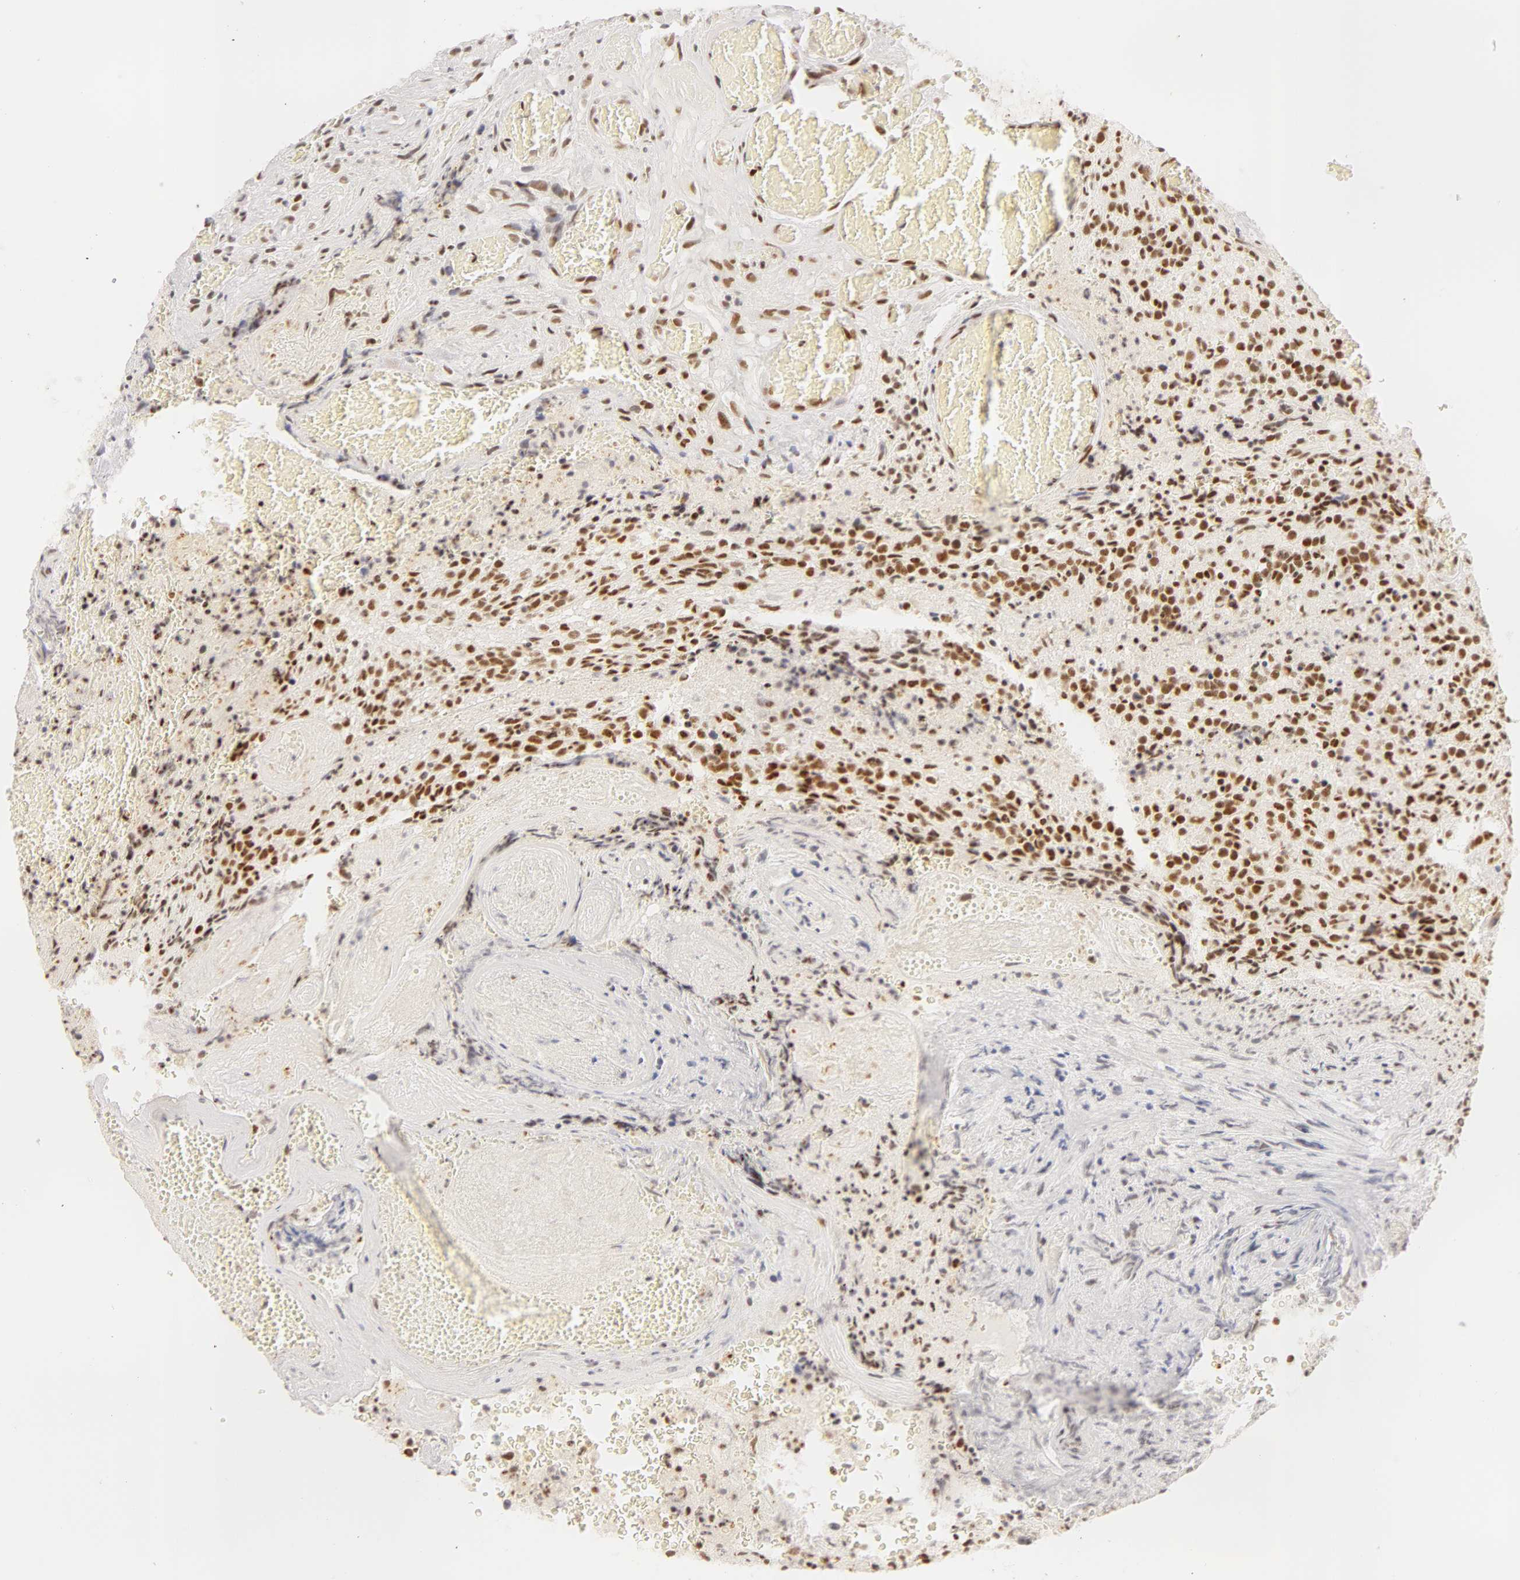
{"staining": {"intensity": "moderate", "quantity": ">75%", "location": "nuclear"}, "tissue": "glioma", "cell_type": "Tumor cells", "image_type": "cancer", "snomed": [{"axis": "morphology", "description": "Glioma, malignant, High grade"}, {"axis": "topography", "description": "Brain"}], "caption": "Tumor cells reveal medium levels of moderate nuclear staining in approximately >75% of cells in human high-grade glioma (malignant).", "gene": "RBM39", "patient": {"sex": "male", "age": 36}}